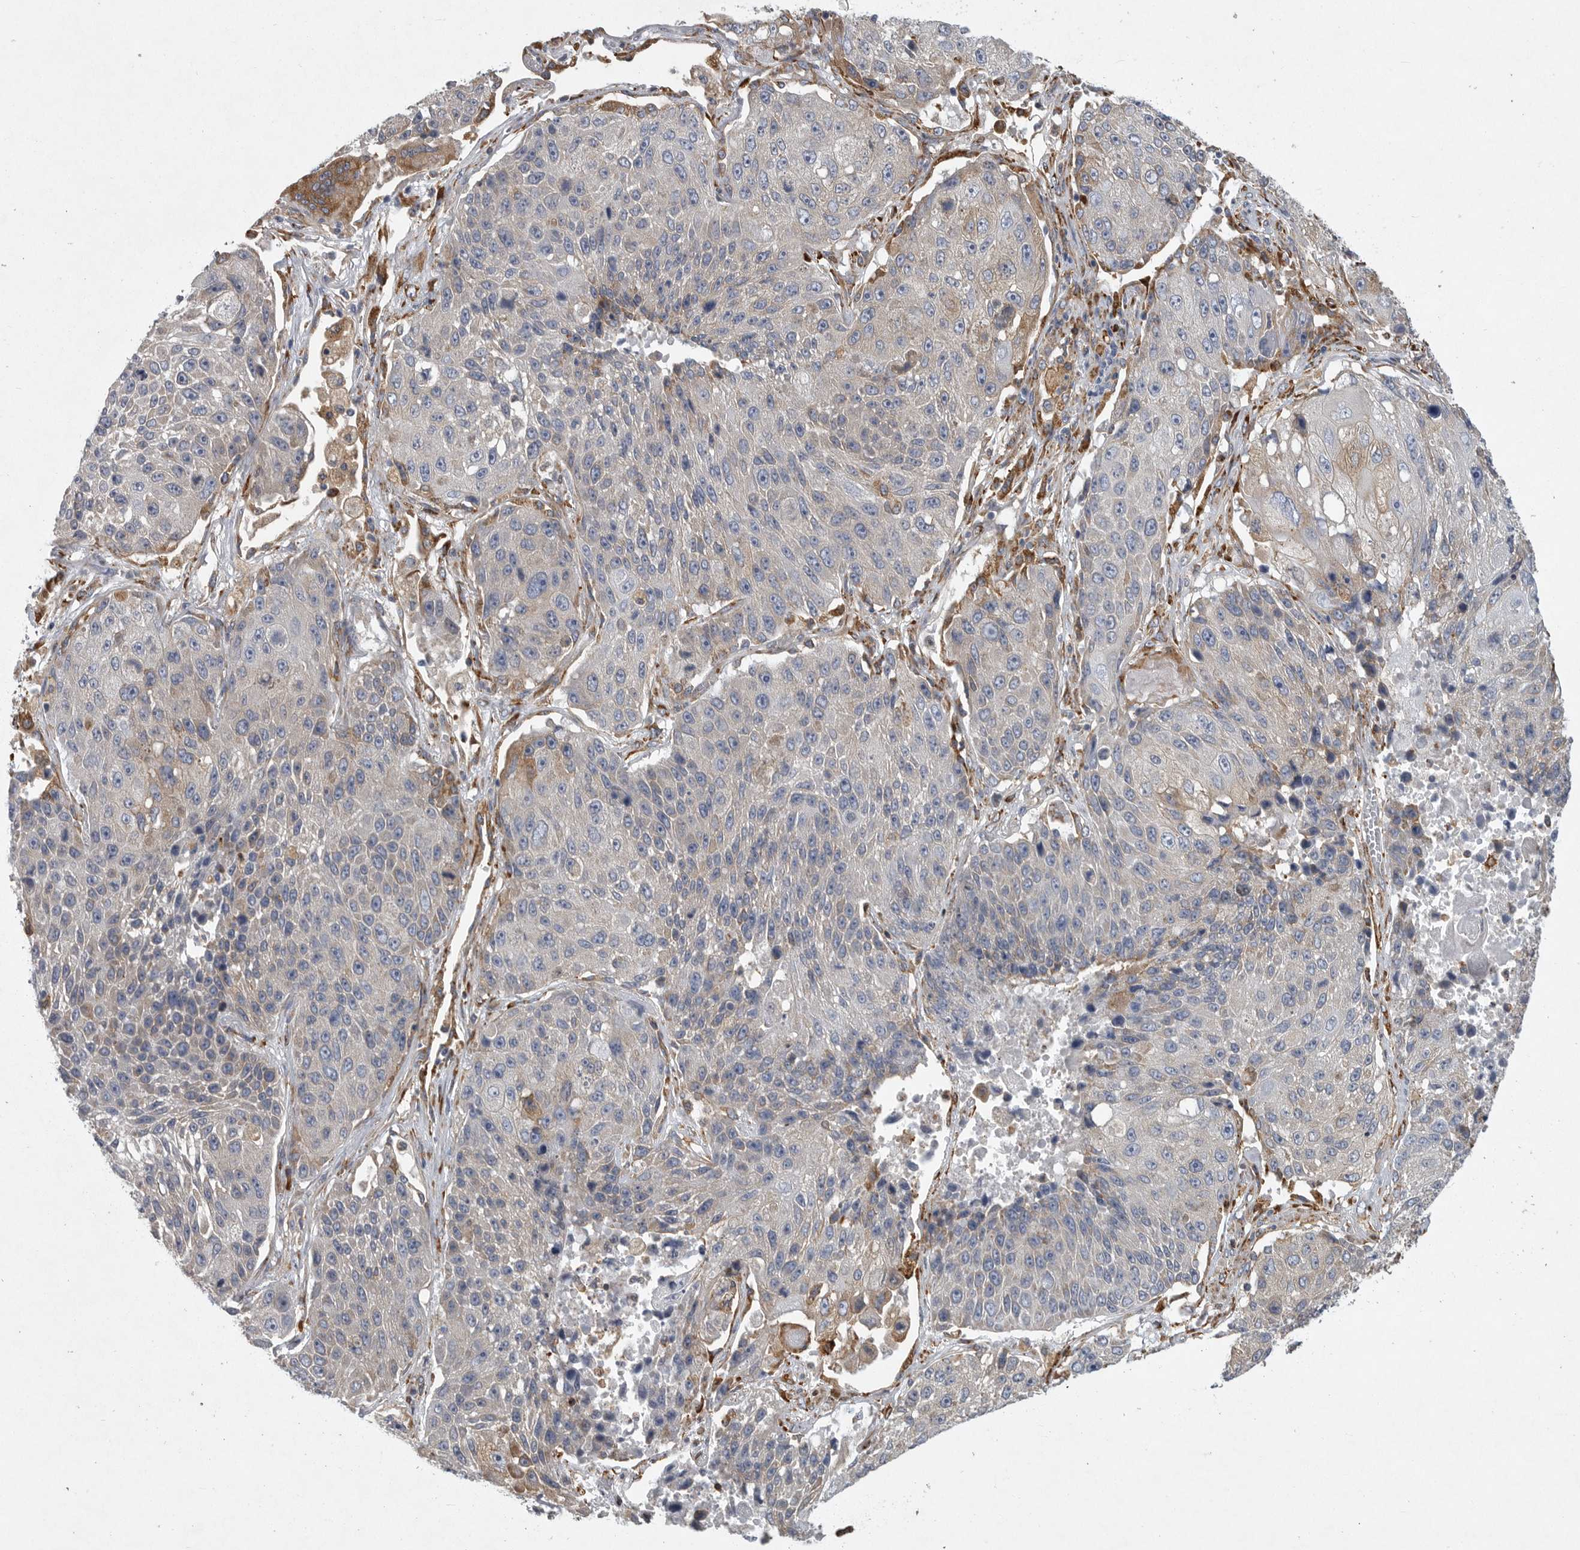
{"staining": {"intensity": "moderate", "quantity": "<25%", "location": "cytoplasmic/membranous"}, "tissue": "lung cancer", "cell_type": "Tumor cells", "image_type": "cancer", "snomed": [{"axis": "morphology", "description": "Squamous cell carcinoma, NOS"}, {"axis": "topography", "description": "Lung"}], "caption": "Protein analysis of lung cancer (squamous cell carcinoma) tissue reveals moderate cytoplasmic/membranous positivity in about <25% of tumor cells.", "gene": "MINPP1", "patient": {"sex": "male", "age": 61}}